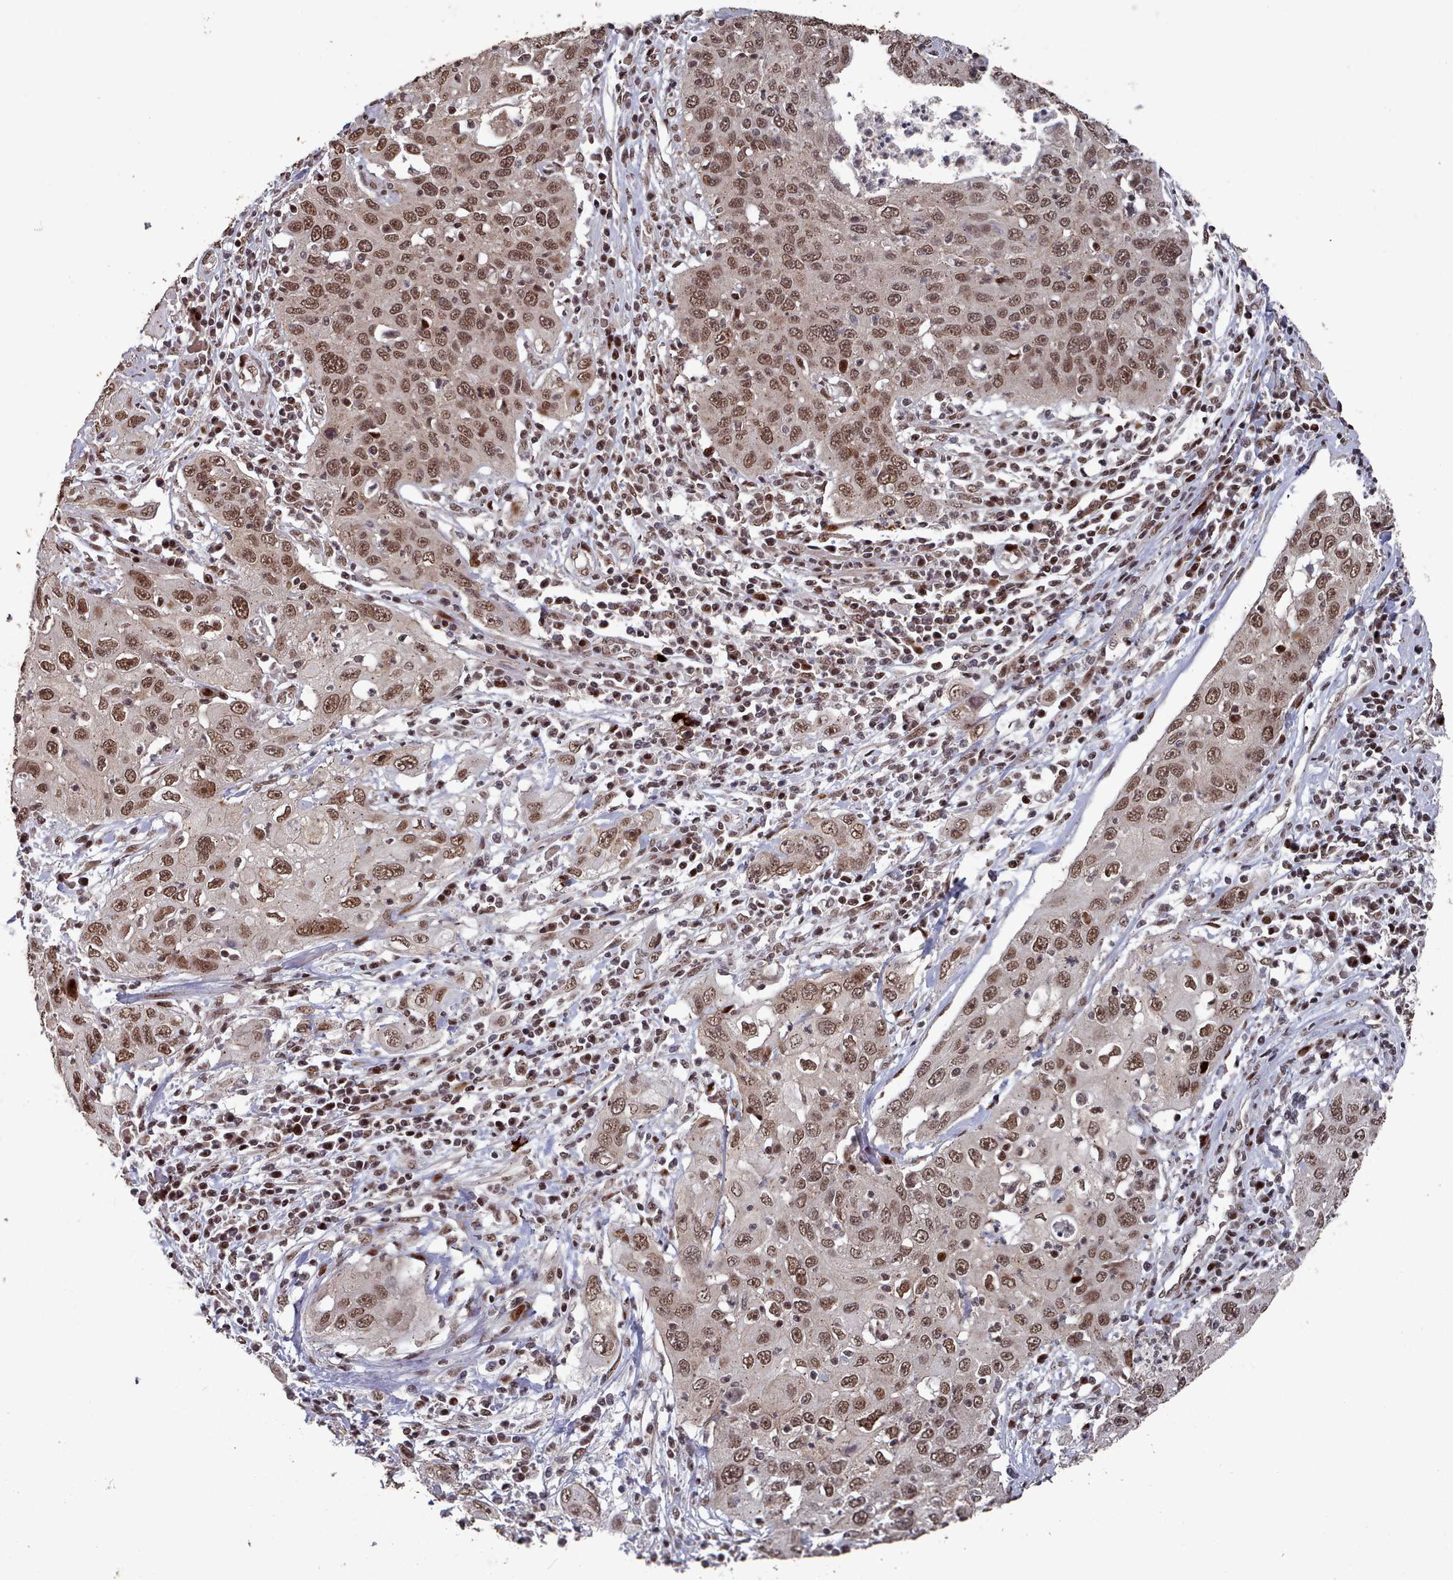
{"staining": {"intensity": "moderate", "quantity": ">75%", "location": "nuclear"}, "tissue": "cervical cancer", "cell_type": "Tumor cells", "image_type": "cancer", "snomed": [{"axis": "morphology", "description": "Squamous cell carcinoma, NOS"}, {"axis": "topography", "description": "Cervix"}], "caption": "Squamous cell carcinoma (cervical) stained with immunohistochemistry (IHC) exhibits moderate nuclear expression in approximately >75% of tumor cells. (Stains: DAB in brown, nuclei in blue, Microscopy: brightfield microscopy at high magnification).", "gene": "PNRC2", "patient": {"sex": "female", "age": 36}}